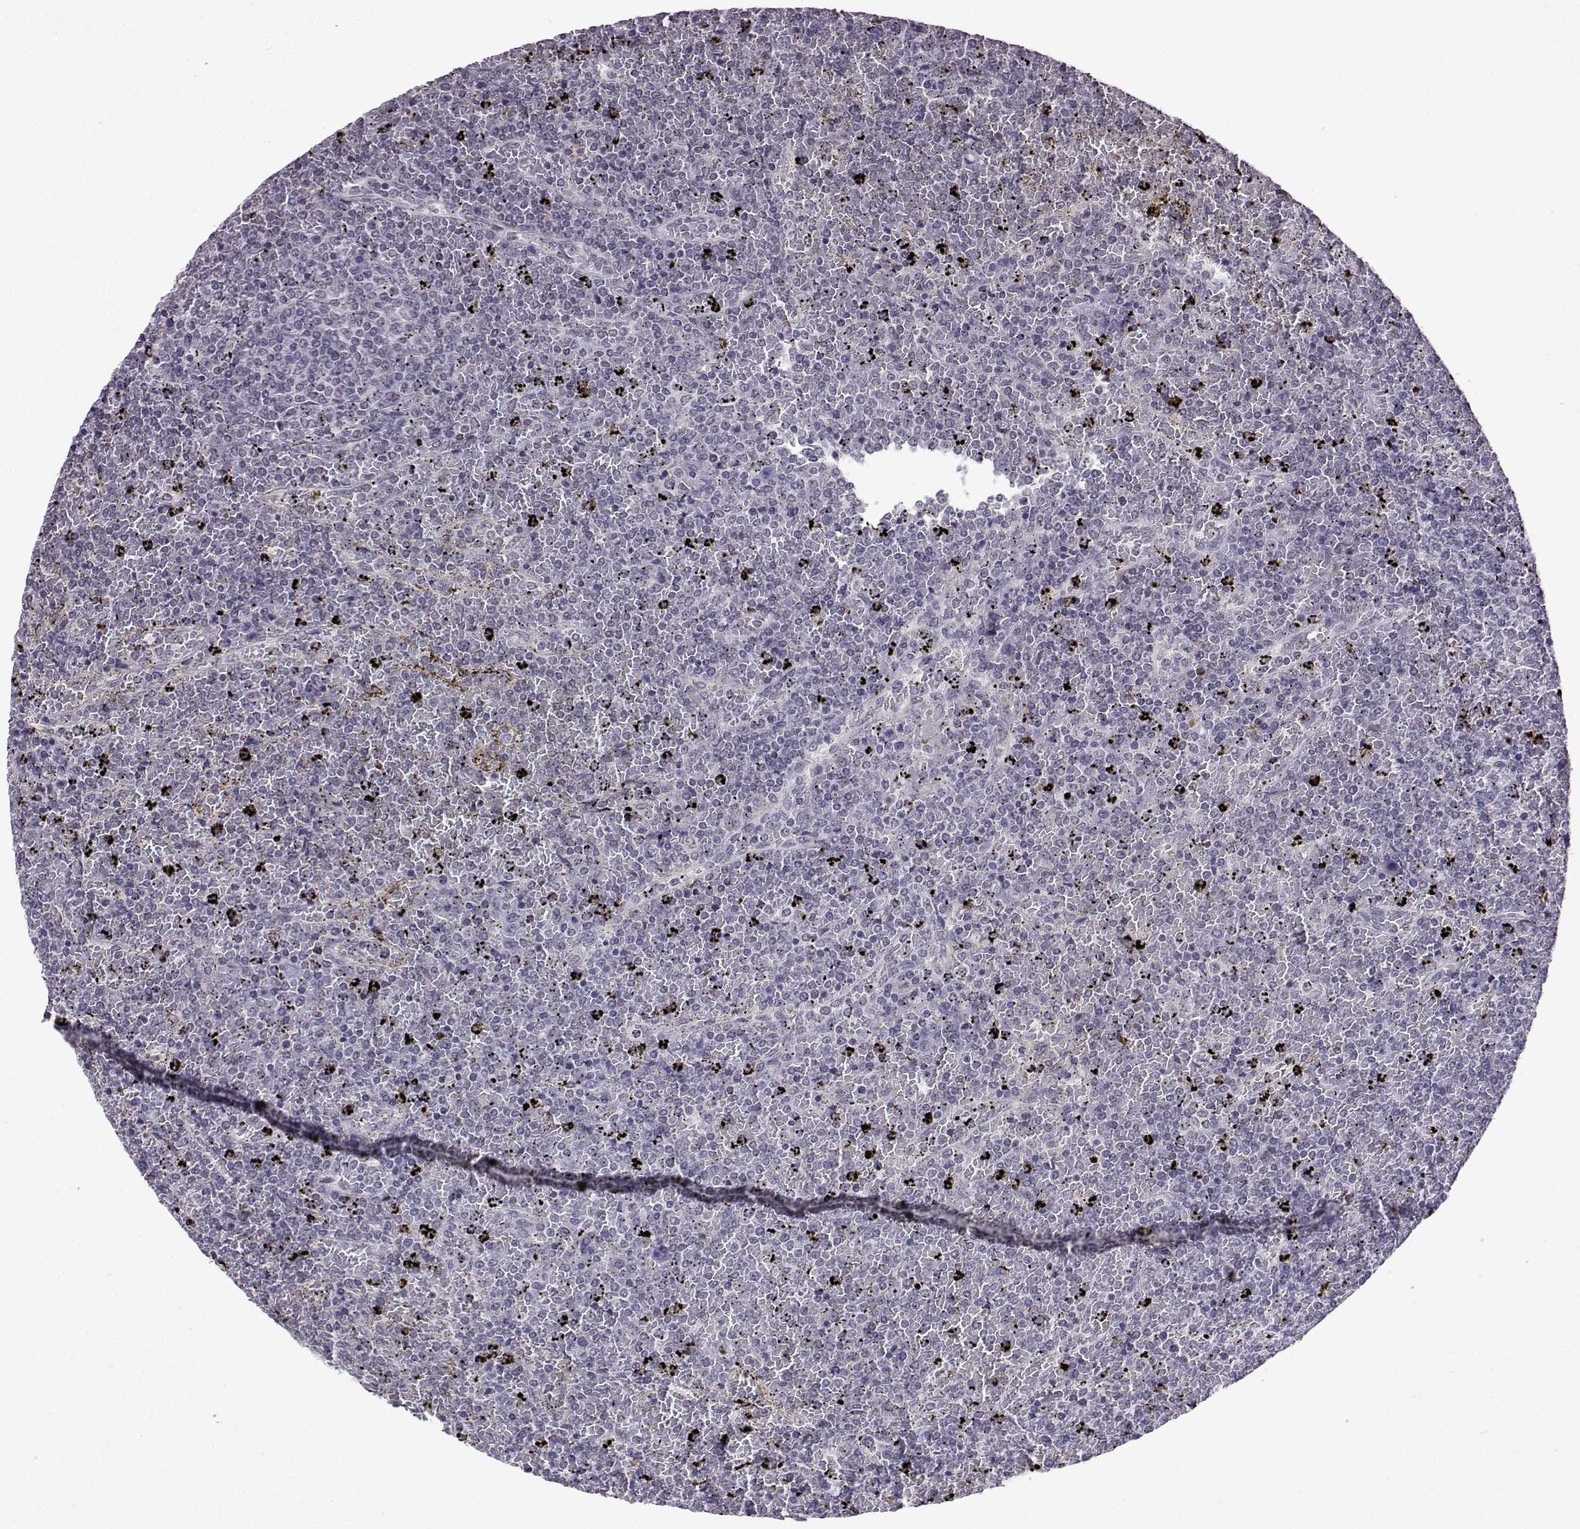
{"staining": {"intensity": "negative", "quantity": "none", "location": "none"}, "tissue": "lymphoma", "cell_type": "Tumor cells", "image_type": "cancer", "snomed": [{"axis": "morphology", "description": "Malignant lymphoma, non-Hodgkin's type, Low grade"}, {"axis": "topography", "description": "Spleen"}], "caption": "DAB immunohistochemical staining of lymphoma reveals no significant positivity in tumor cells.", "gene": "CCL28", "patient": {"sex": "female", "age": 77}}